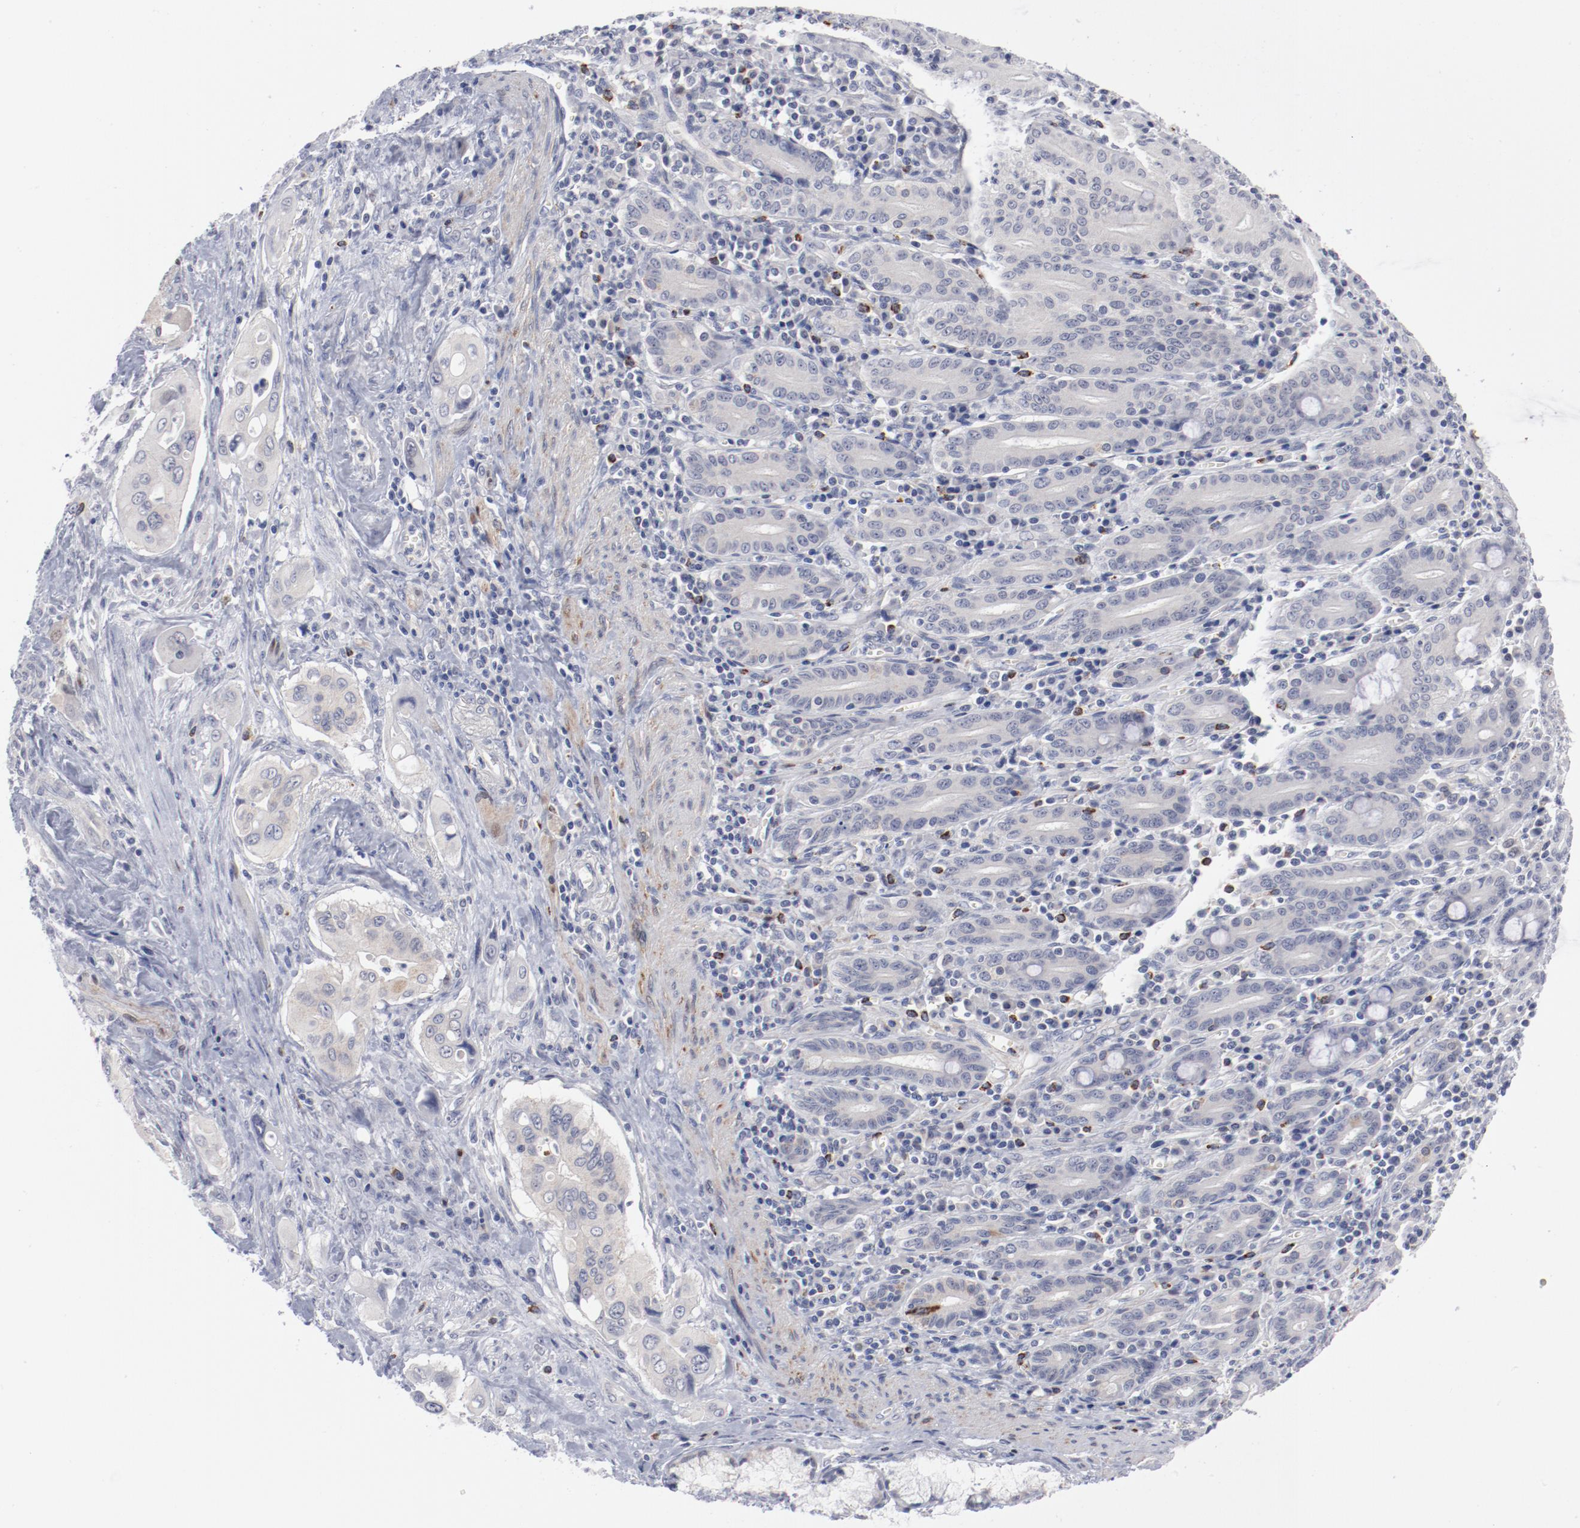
{"staining": {"intensity": "negative", "quantity": "none", "location": "none"}, "tissue": "pancreatic cancer", "cell_type": "Tumor cells", "image_type": "cancer", "snomed": [{"axis": "morphology", "description": "Adenocarcinoma, NOS"}, {"axis": "topography", "description": "Pancreas"}], "caption": "Tumor cells are negative for protein expression in human pancreatic cancer.", "gene": "SH3BGR", "patient": {"sex": "male", "age": 77}}